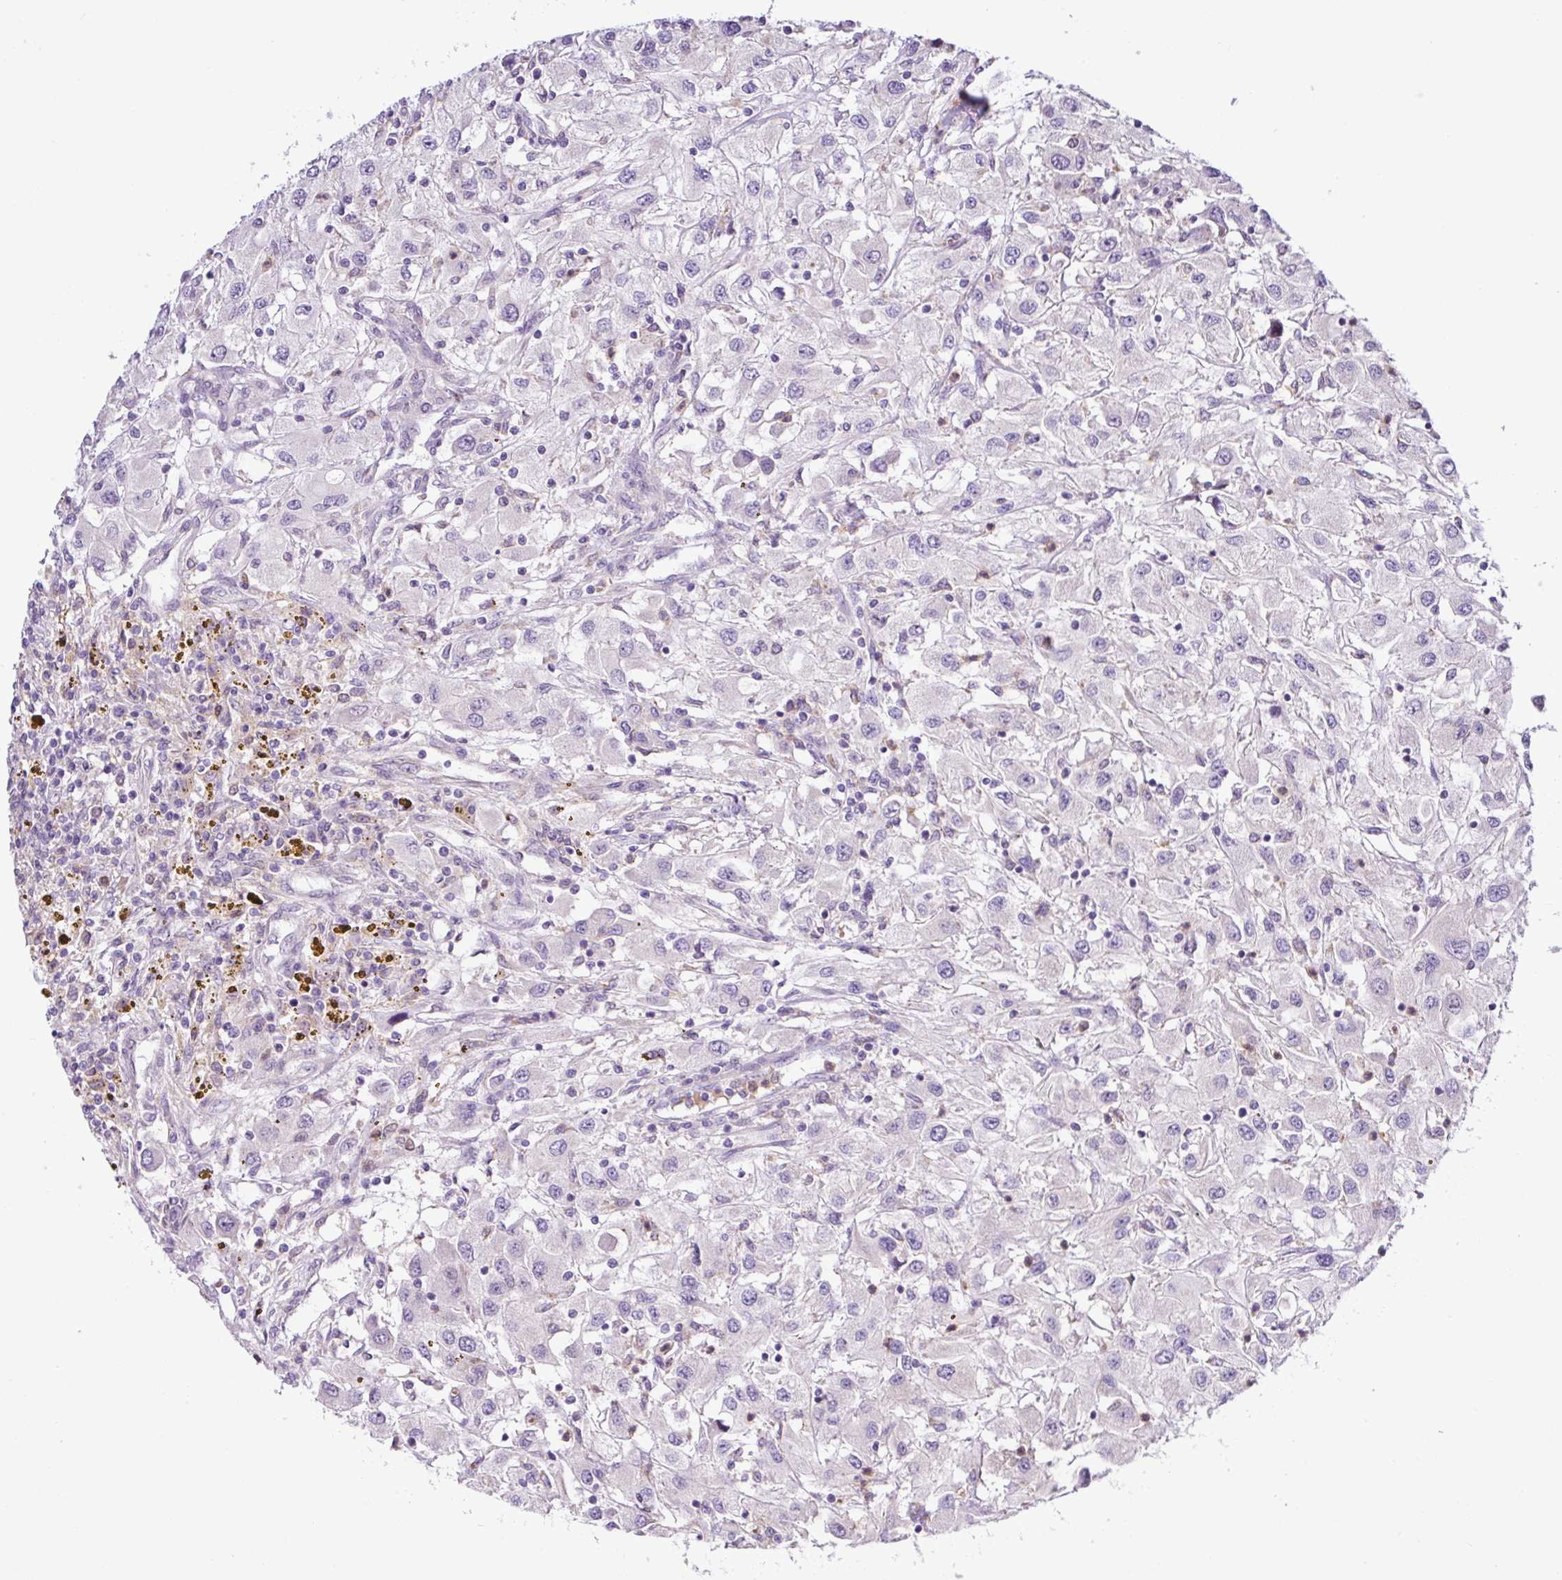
{"staining": {"intensity": "negative", "quantity": "none", "location": "none"}, "tissue": "renal cancer", "cell_type": "Tumor cells", "image_type": "cancer", "snomed": [{"axis": "morphology", "description": "Adenocarcinoma, NOS"}, {"axis": "topography", "description": "Kidney"}], "caption": "A high-resolution image shows immunohistochemistry (IHC) staining of adenocarcinoma (renal), which shows no significant staining in tumor cells.", "gene": "TONSL", "patient": {"sex": "female", "age": 67}}